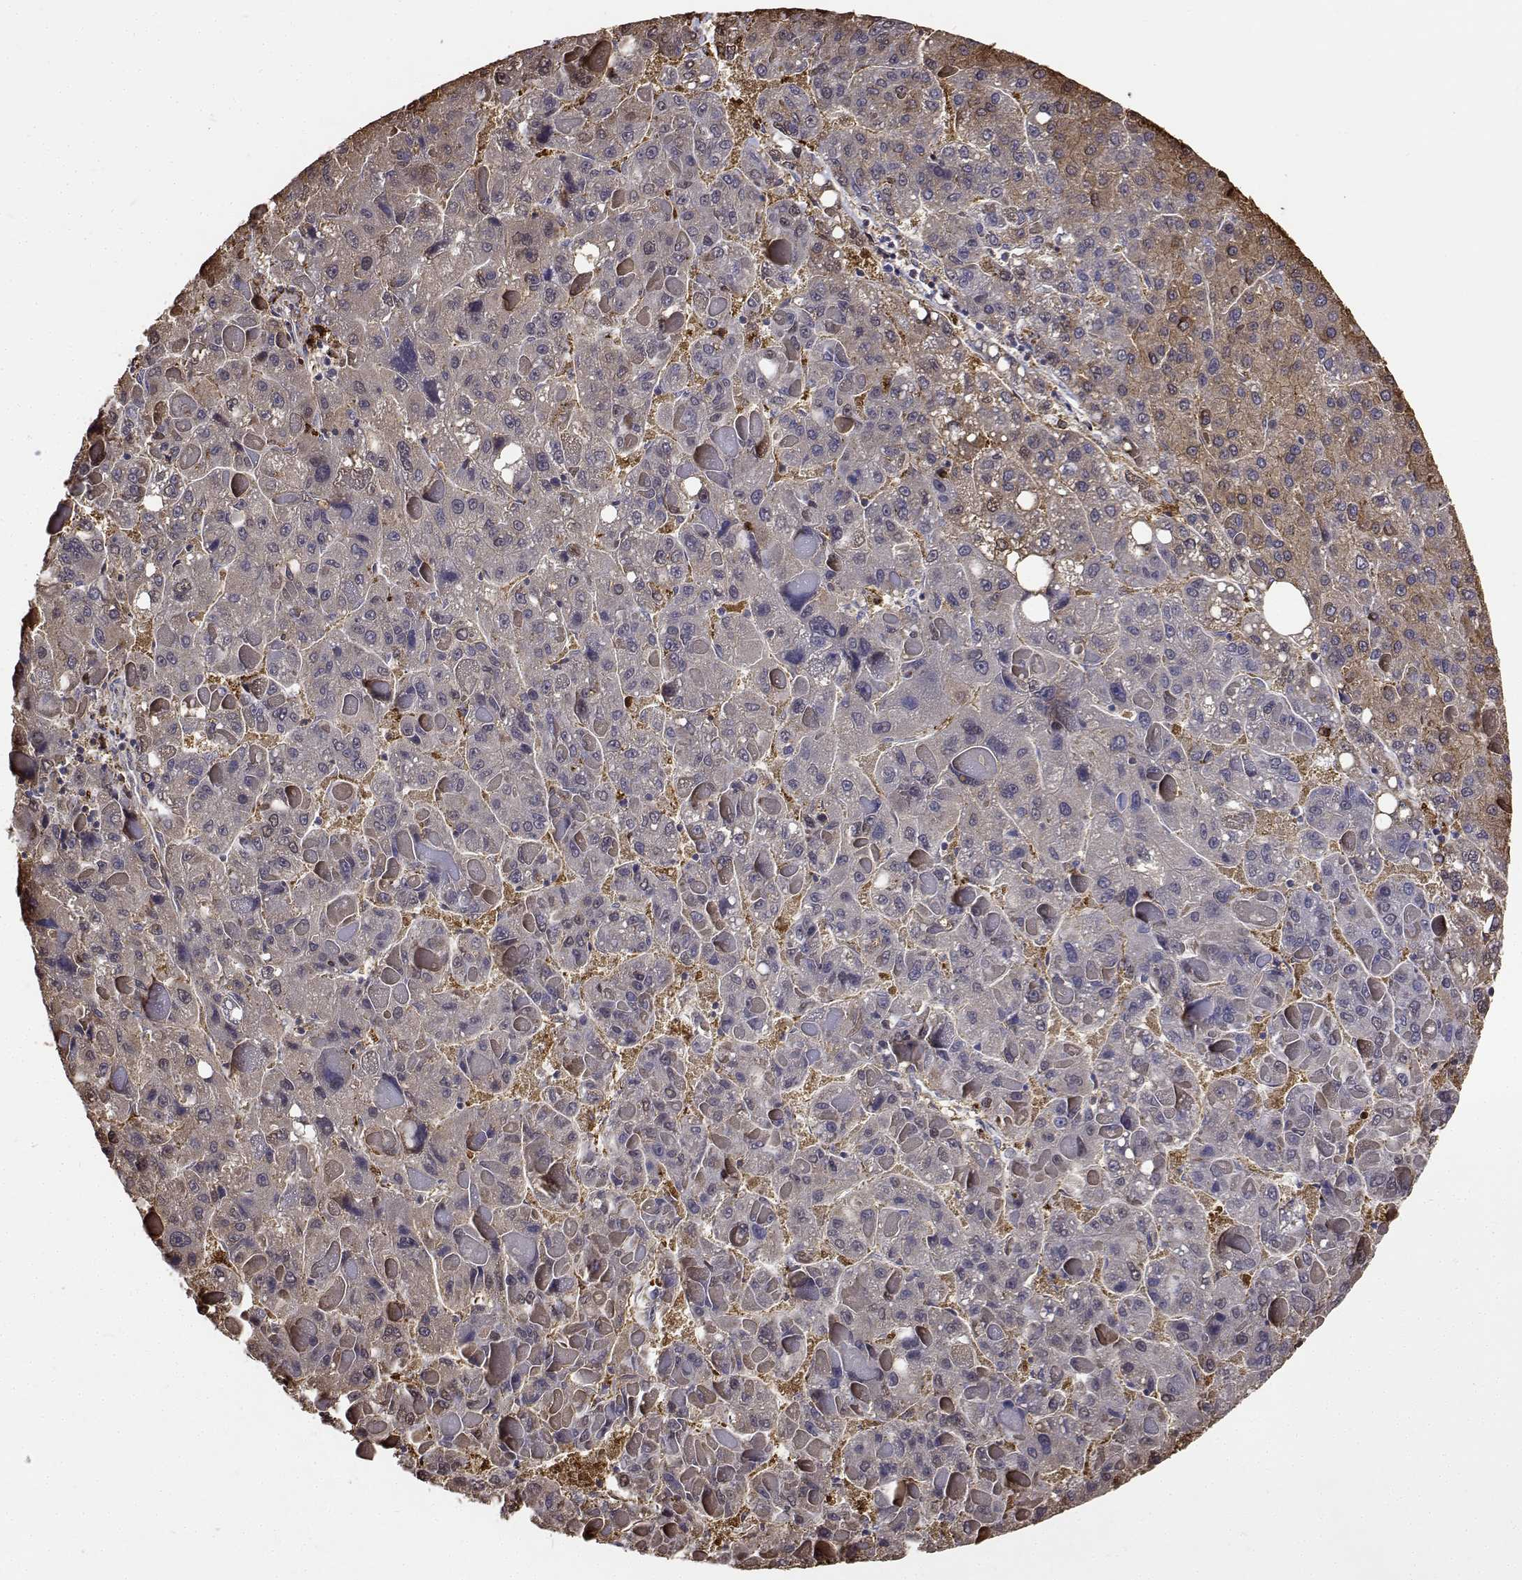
{"staining": {"intensity": "weak", "quantity": "25%-75%", "location": "cytoplasmic/membranous,nuclear"}, "tissue": "liver cancer", "cell_type": "Tumor cells", "image_type": "cancer", "snomed": [{"axis": "morphology", "description": "Carcinoma, Hepatocellular, NOS"}, {"axis": "topography", "description": "Liver"}], "caption": "This is a micrograph of immunohistochemistry staining of hepatocellular carcinoma (liver), which shows weak positivity in the cytoplasmic/membranous and nuclear of tumor cells.", "gene": "PCID2", "patient": {"sex": "female", "age": 82}}